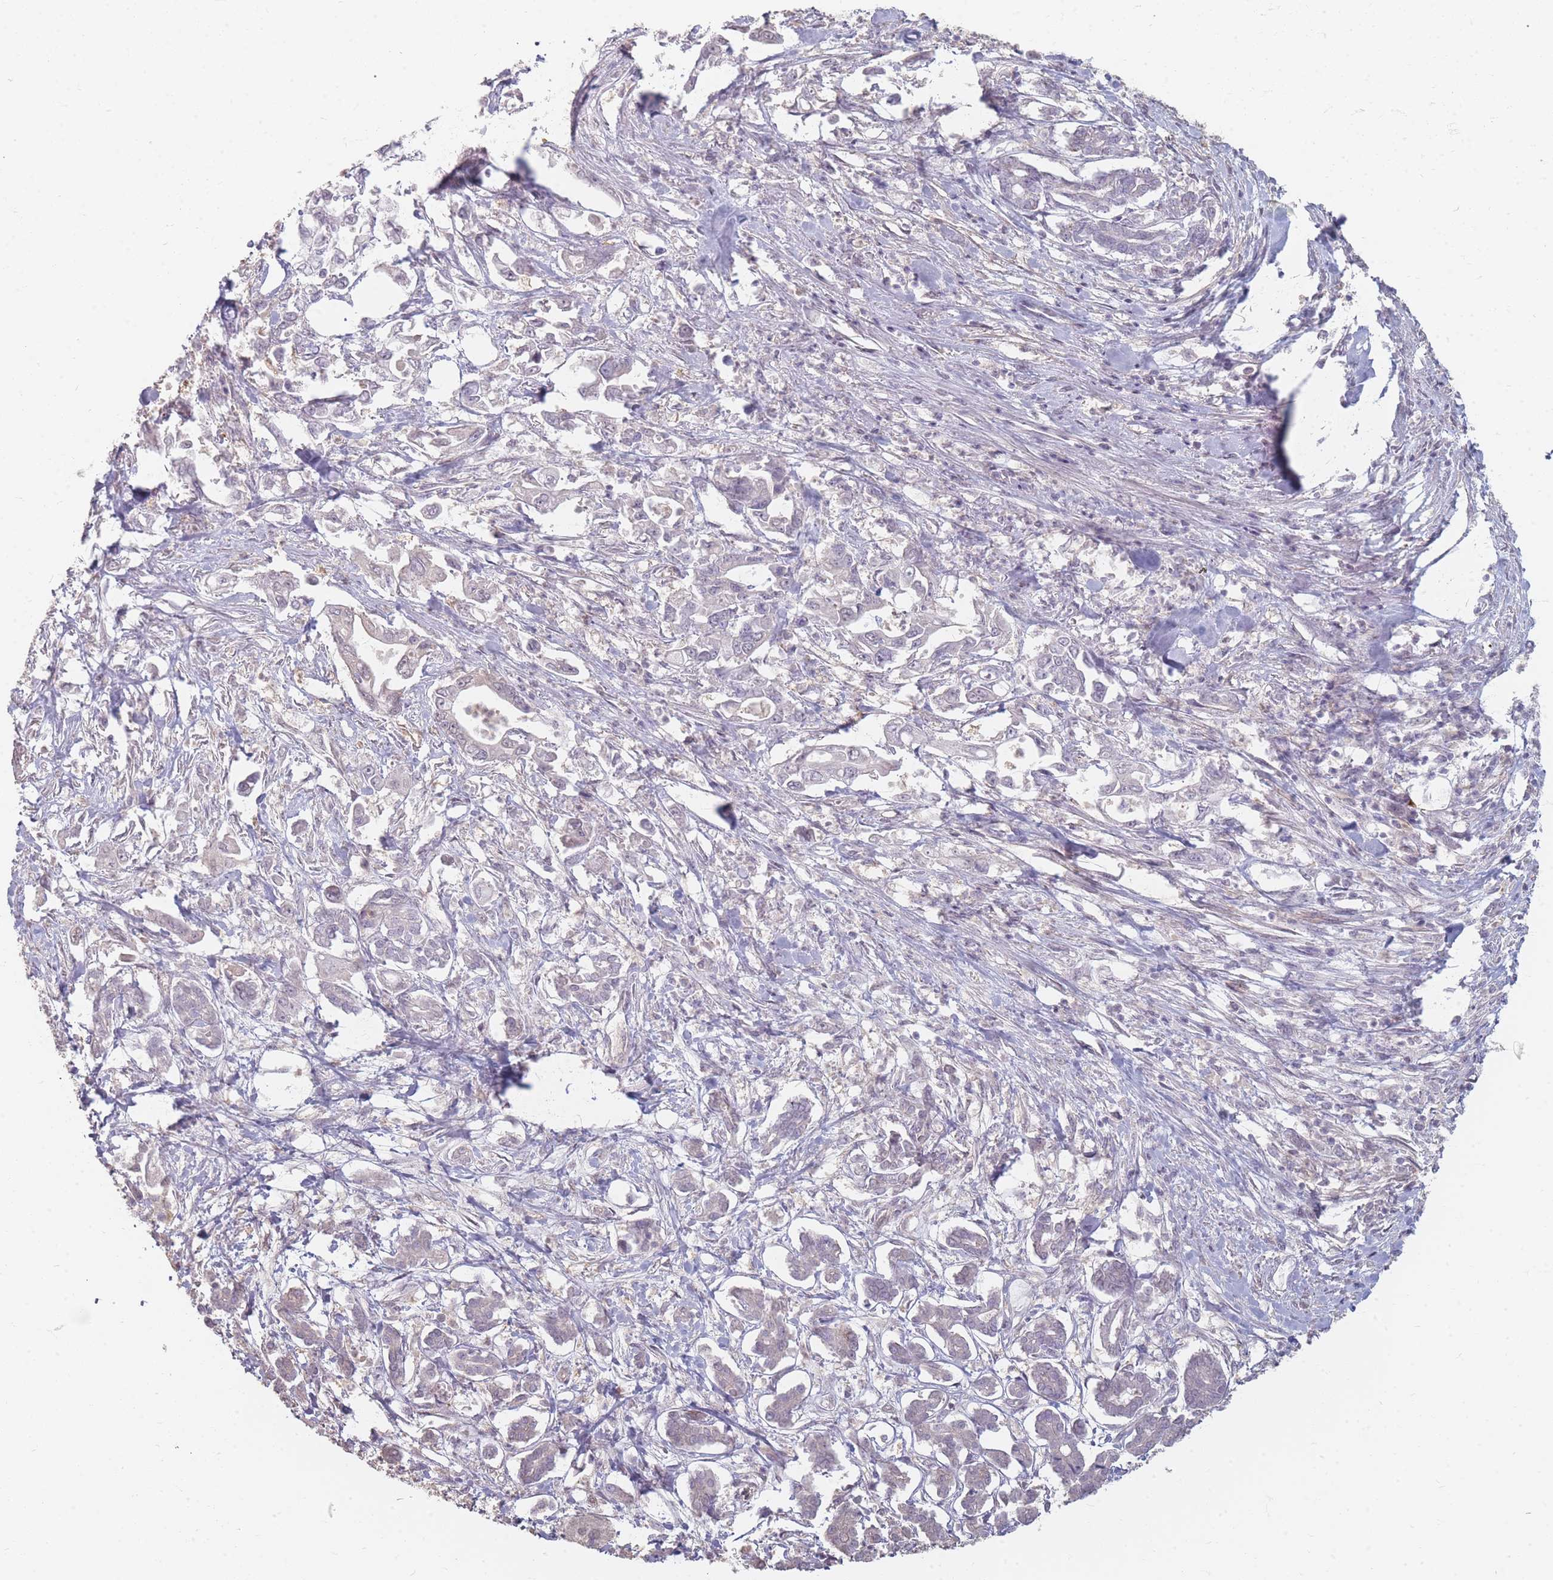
{"staining": {"intensity": "negative", "quantity": "none", "location": "none"}, "tissue": "pancreatic cancer", "cell_type": "Tumor cells", "image_type": "cancer", "snomed": [{"axis": "morphology", "description": "Adenocarcinoma, NOS"}, {"axis": "topography", "description": "Pancreas"}], "caption": "A micrograph of human pancreatic adenocarcinoma is negative for staining in tumor cells.", "gene": "RFTN1", "patient": {"sex": "male", "age": 61}}